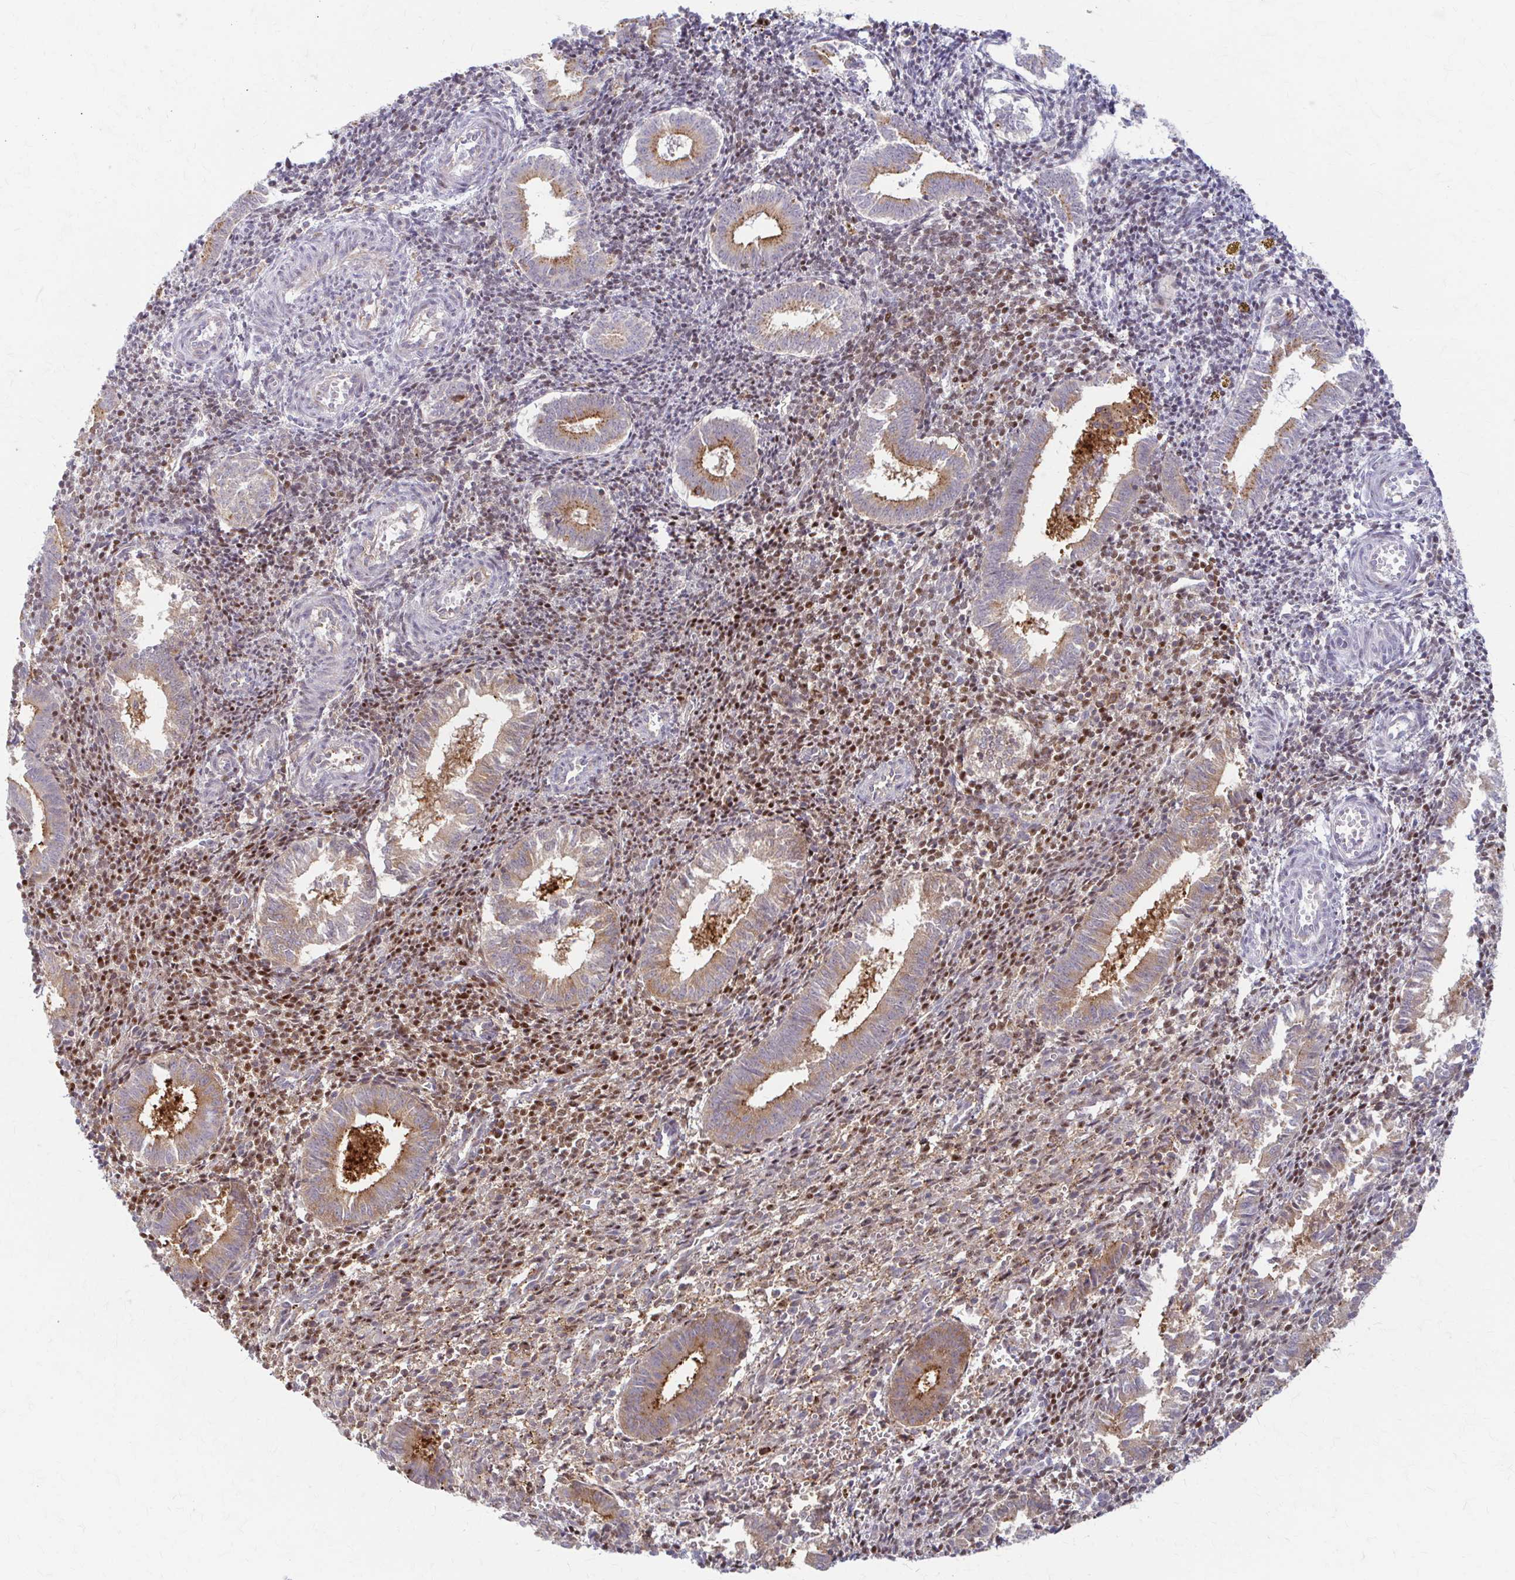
{"staining": {"intensity": "weak", "quantity": "25%-75%", "location": "cytoplasmic/membranous,nuclear"}, "tissue": "endometrium", "cell_type": "Cells in endometrial stroma", "image_type": "normal", "snomed": [{"axis": "morphology", "description": "Normal tissue, NOS"}, {"axis": "topography", "description": "Endometrium"}], "caption": "Immunohistochemical staining of unremarkable human endometrium shows low levels of weak cytoplasmic/membranous,nuclear expression in about 25%-75% of cells in endometrial stroma.", "gene": "ARHGAP35", "patient": {"sex": "female", "age": 25}}